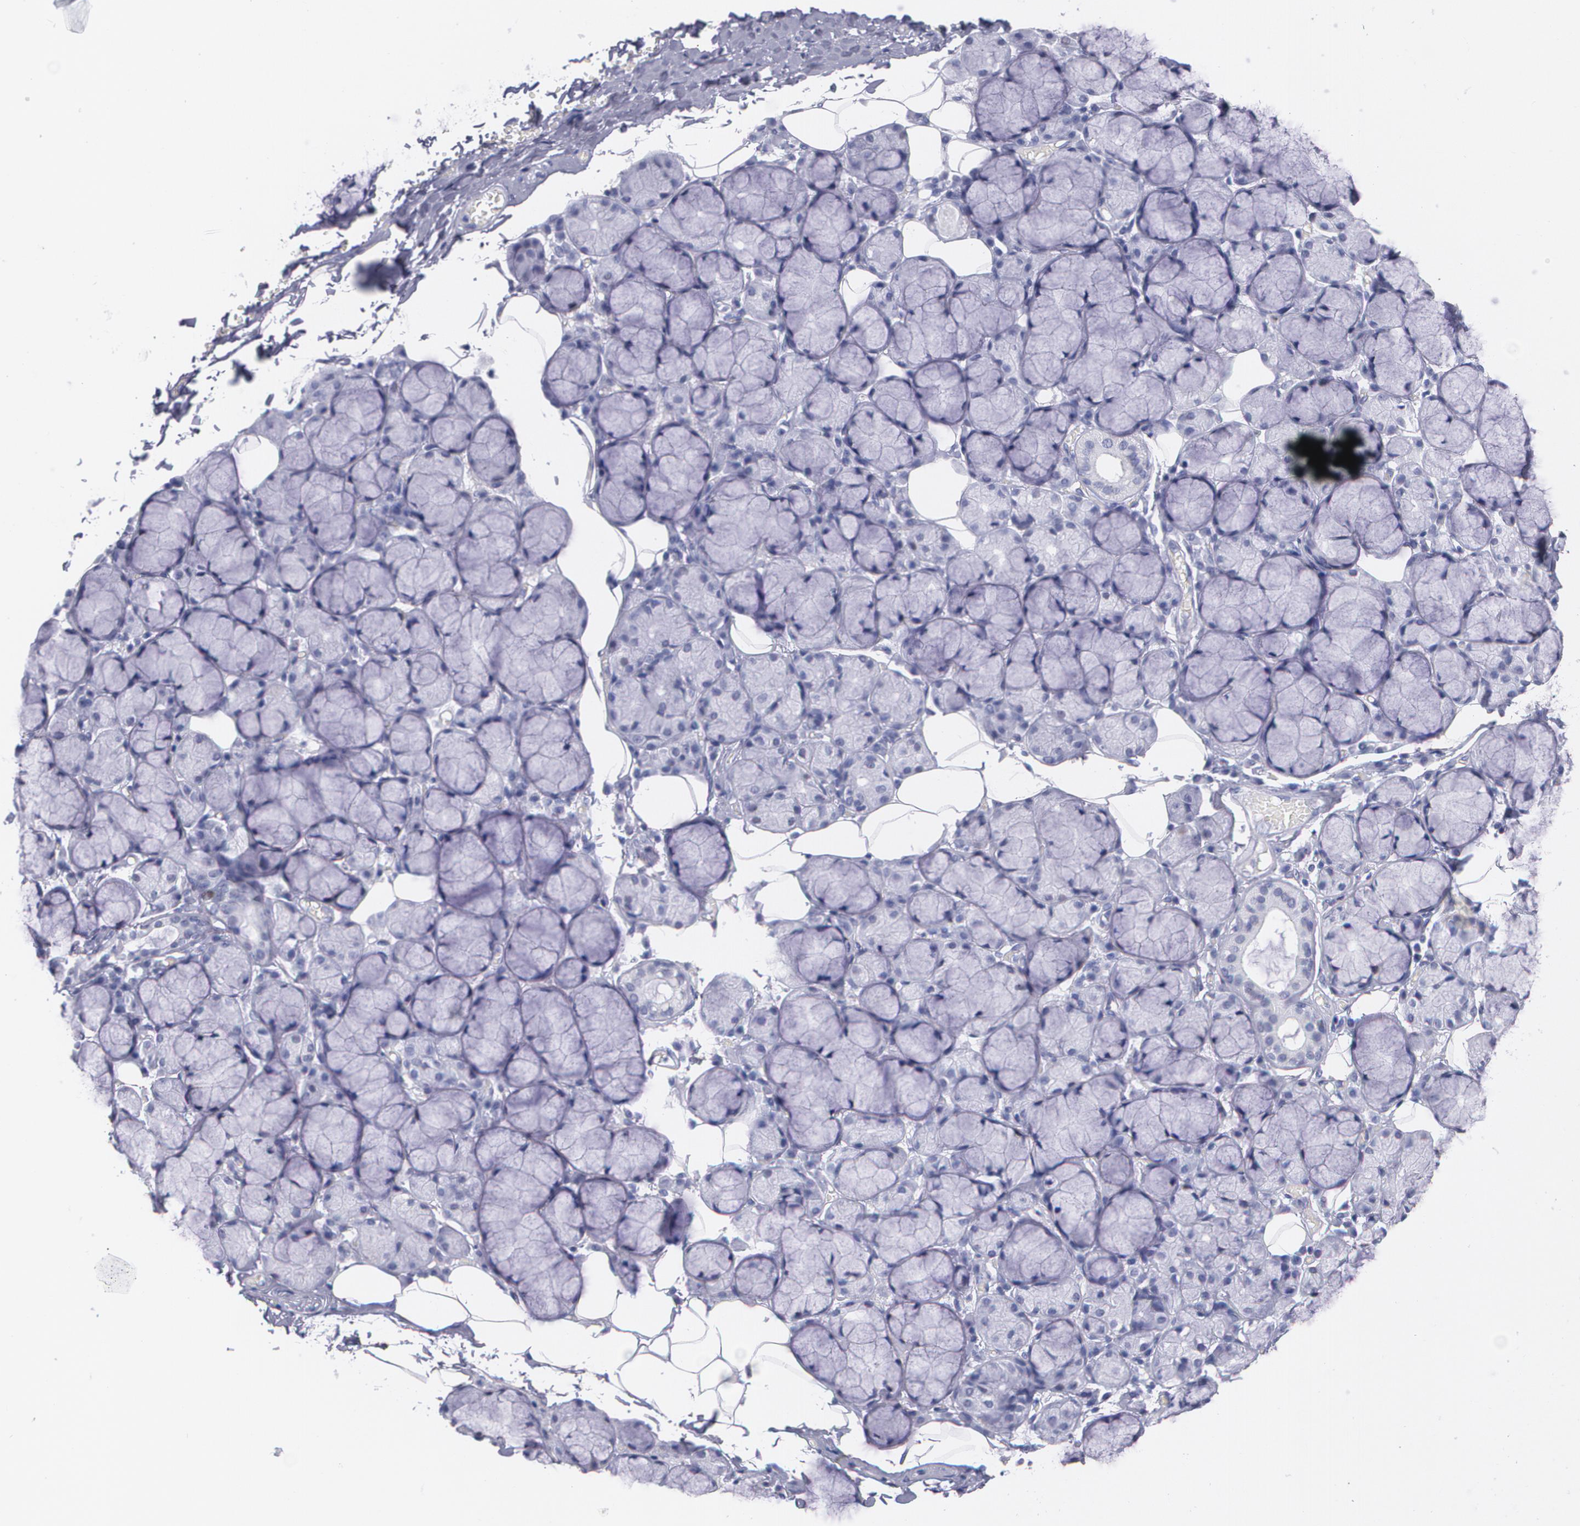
{"staining": {"intensity": "negative", "quantity": "none", "location": "none"}, "tissue": "salivary gland", "cell_type": "Glandular cells", "image_type": "normal", "snomed": [{"axis": "morphology", "description": "Normal tissue, NOS"}, {"axis": "topography", "description": "Skeletal muscle"}, {"axis": "topography", "description": "Oral tissue"}, {"axis": "topography", "description": "Salivary gland"}, {"axis": "topography", "description": "Peripheral nerve tissue"}], "caption": "Glandular cells show no significant positivity in benign salivary gland.", "gene": "TP53", "patient": {"sex": "male", "age": 54}}